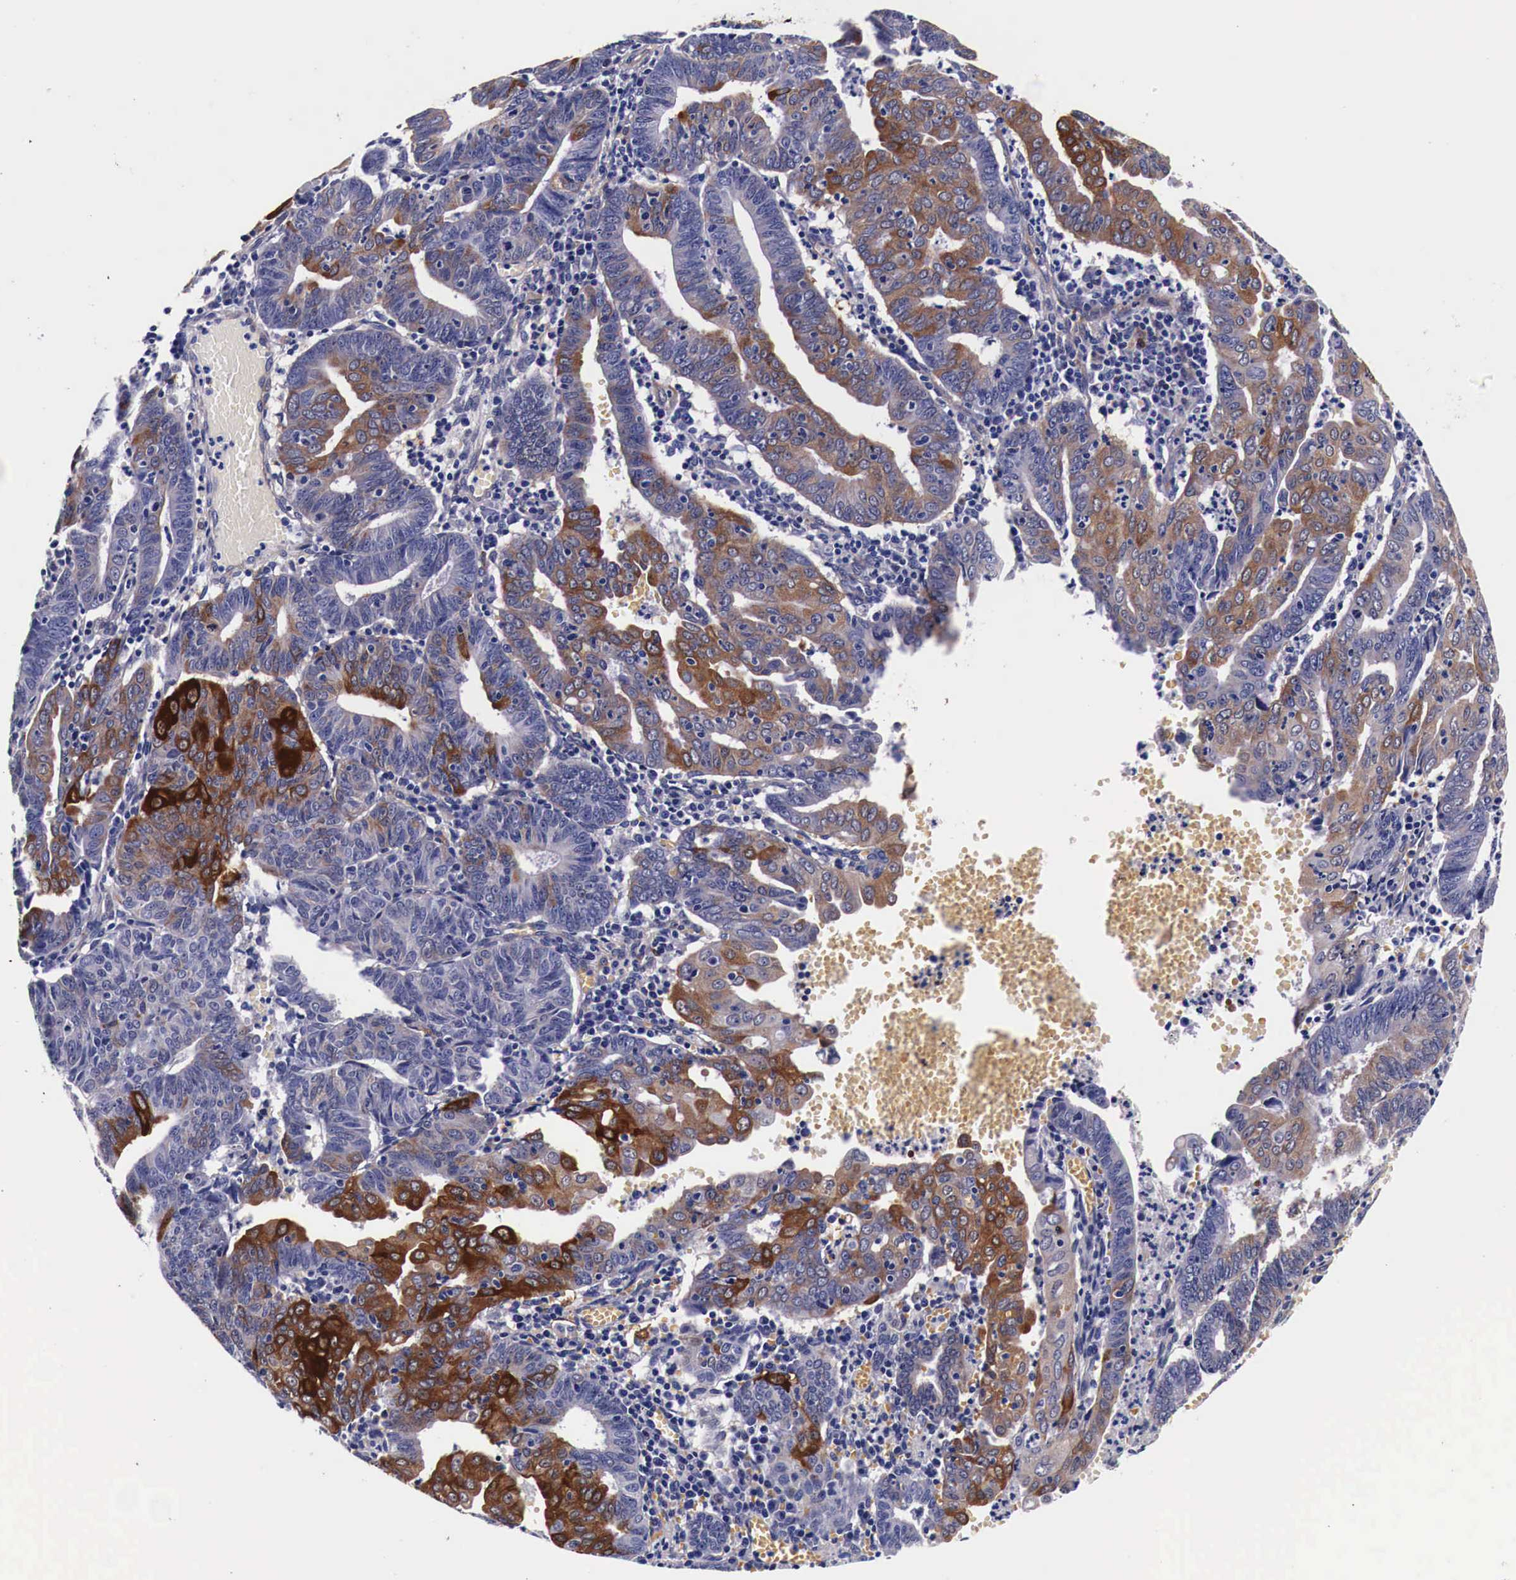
{"staining": {"intensity": "strong", "quantity": ">75%", "location": "cytoplasmic/membranous"}, "tissue": "endometrial cancer", "cell_type": "Tumor cells", "image_type": "cancer", "snomed": [{"axis": "morphology", "description": "Adenocarcinoma, NOS"}, {"axis": "topography", "description": "Endometrium"}], "caption": "This histopathology image exhibits IHC staining of endometrial cancer (adenocarcinoma), with high strong cytoplasmic/membranous positivity in approximately >75% of tumor cells.", "gene": "HSPB1", "patient": {"sex": "female", "age": 60}}